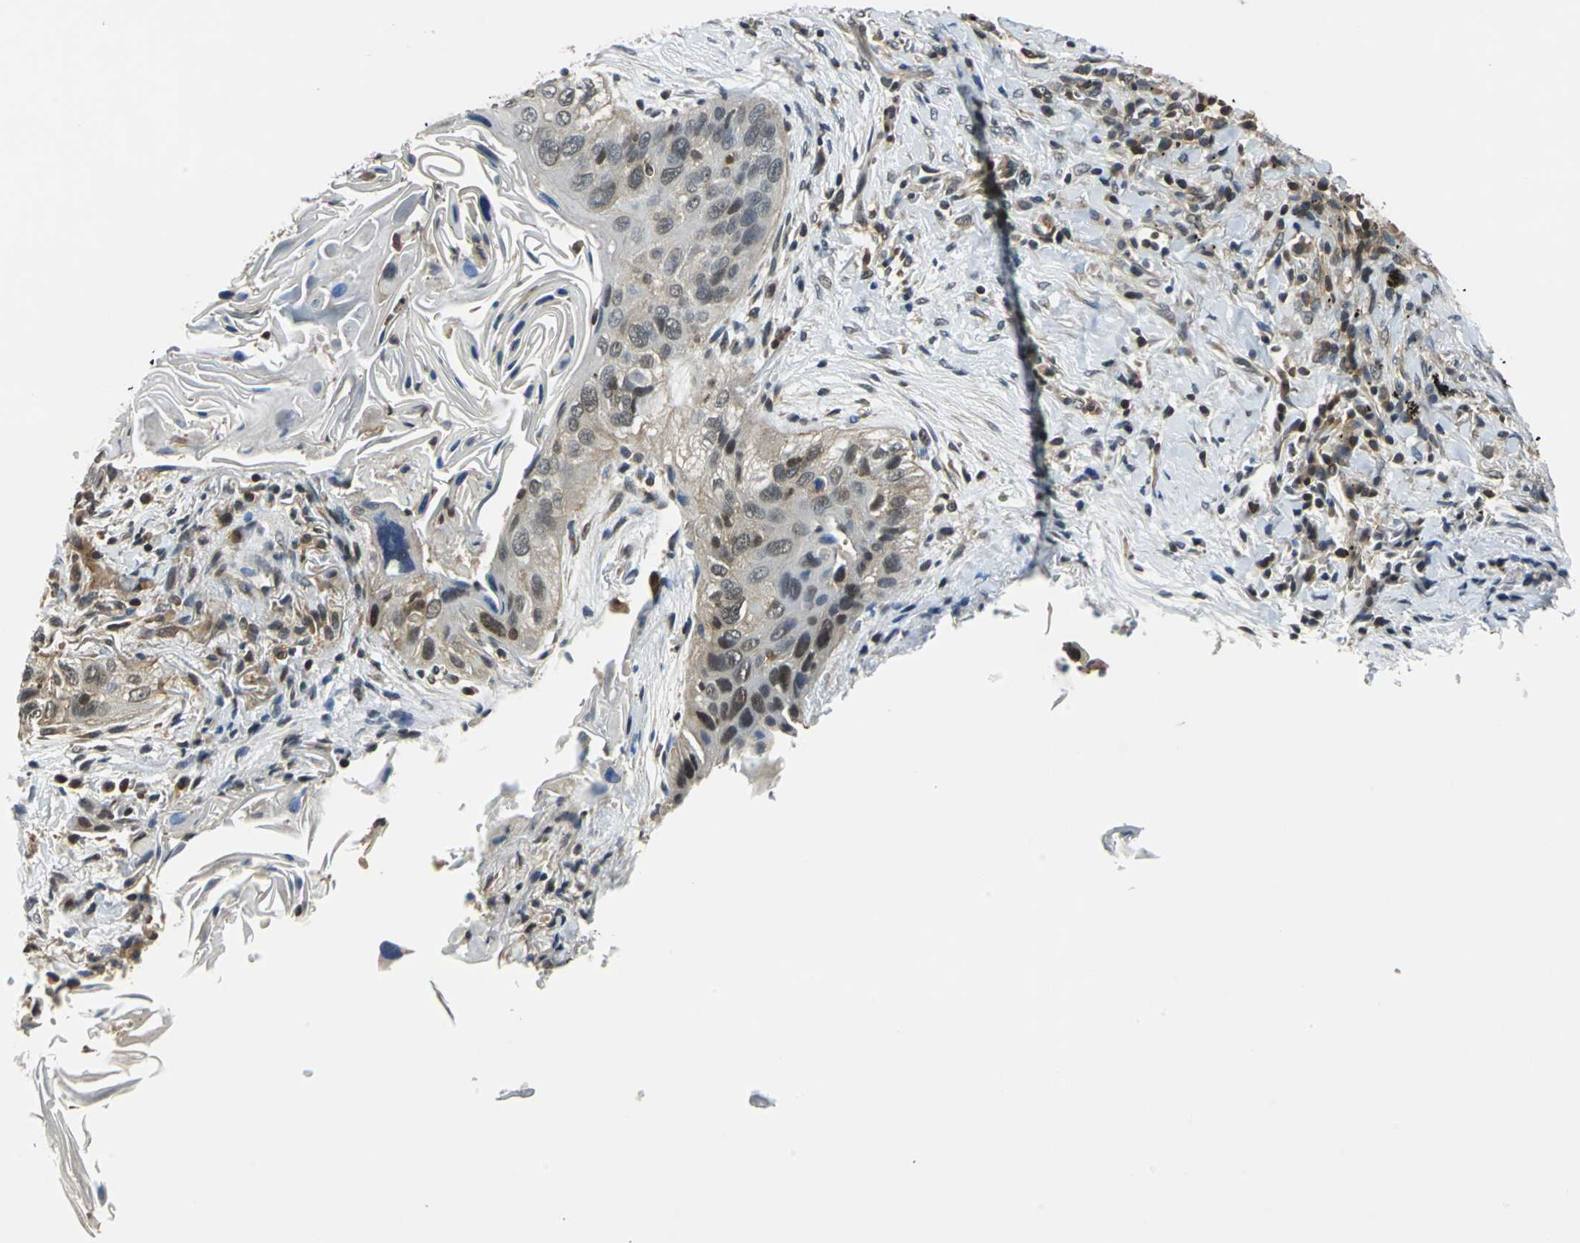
{"staining": {"intensity": "moderate", "quantity": "<25%", "location": "cytoplasmic/membranous,nuclear"}, "tissue": "lung cancer", "cell_type": "Tumor cells", "image_type": "cancer", "snomed": [{"axis": "morphology", "description": "Squamous cell carcinoma, NOS"}, {"axis": "topography", "description": "Lung"}], "caption": "Human squamous cell carcinoma (lung) stained with a protein marker shows moderate staining in tumor cells.", "gene": "ARPC3", "patient": {"sex": "female", "age": 67}}